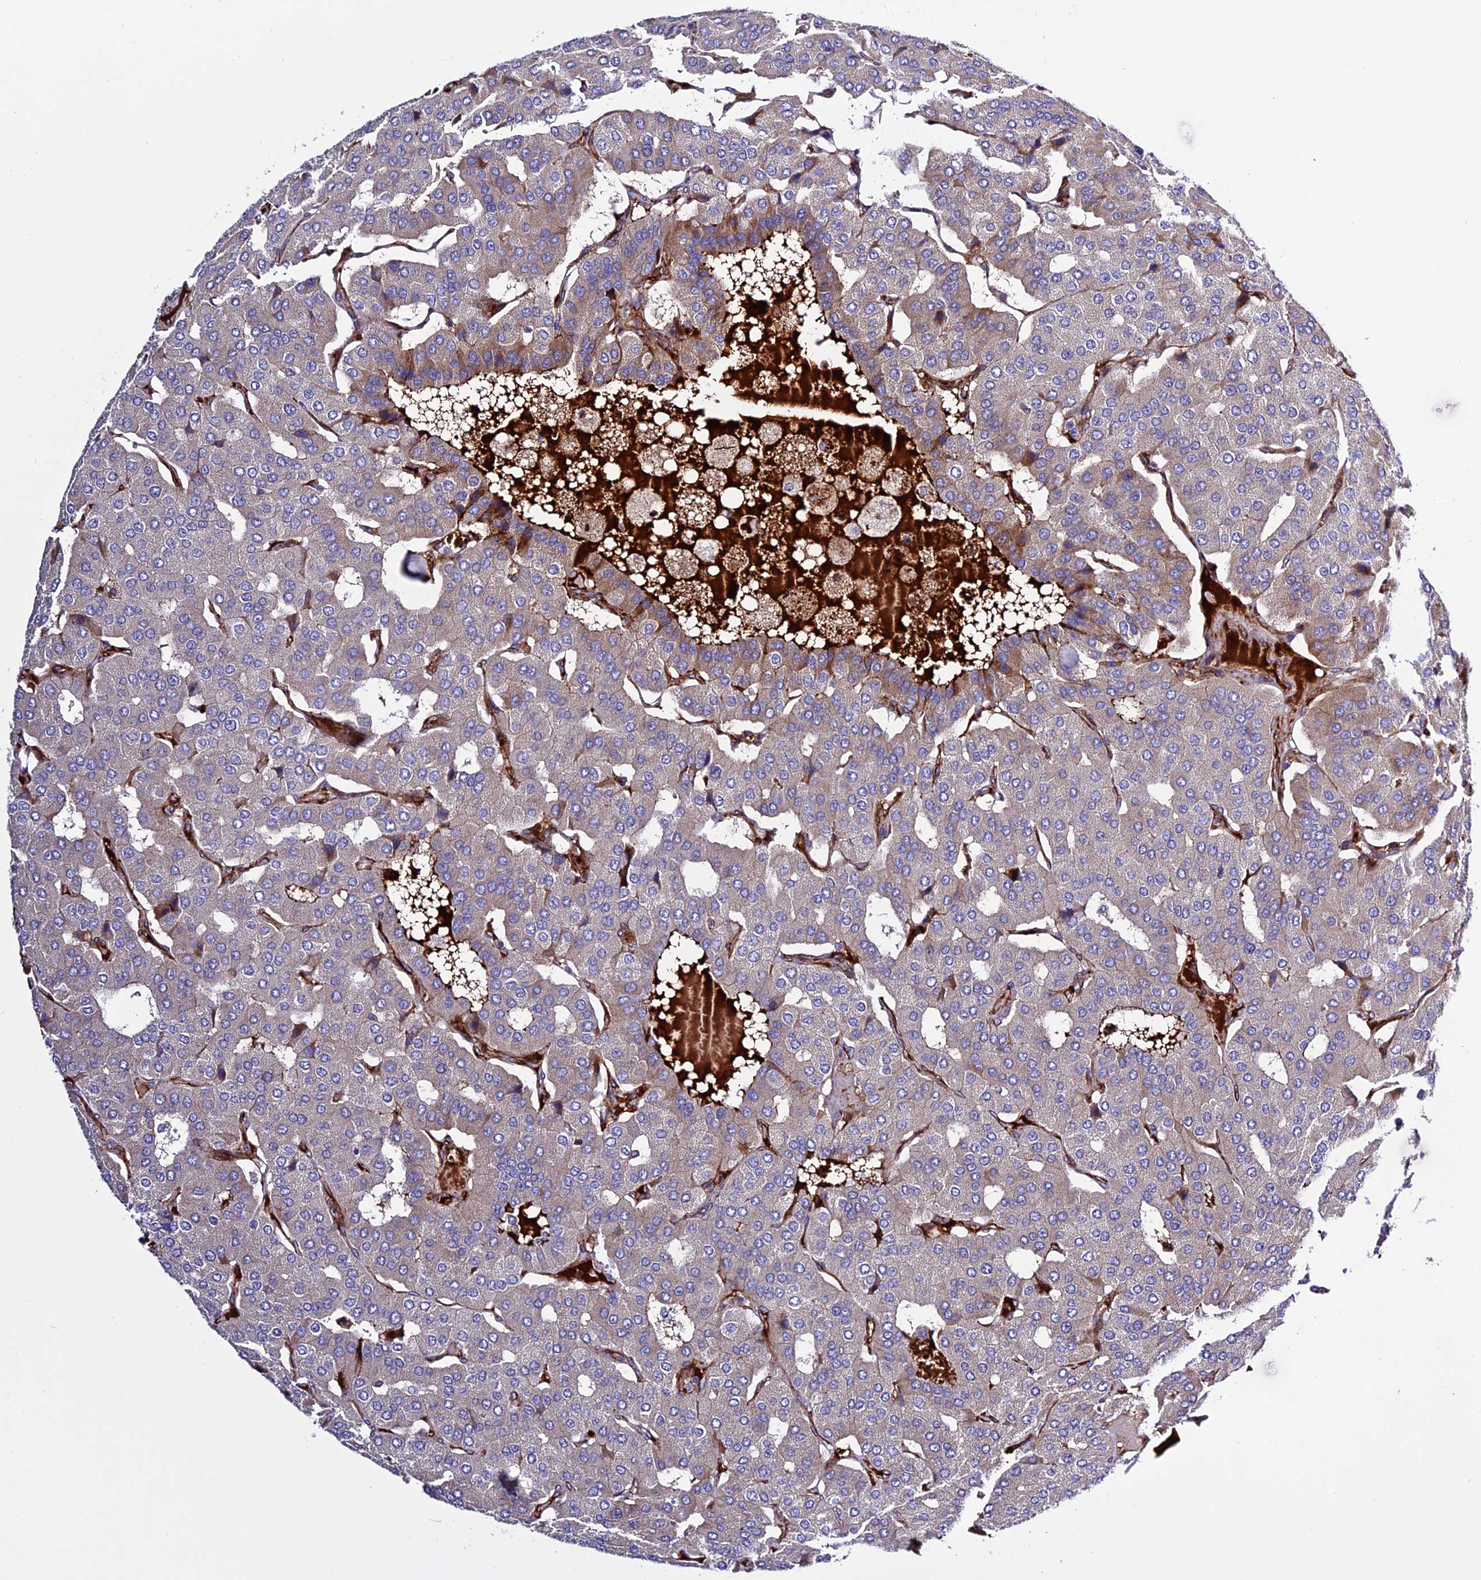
{"staining": {"intensity": "weak", "quantity": "<25%", "location": "cytoplasmic/membranous"}, "tissue": "parathyroid gland", "cell_type": "Glandular cells", "image_type": "normal", "snomed": [{"axis": "morphology", "description": "Normal tissue, NOS"}, {"axis": "morphology", "description": "Adenoma, NOS"}, {"axis": "topography", "description": "Parathyroid gland"}], "caption": "DAB immunohistochemical staining of unremarkable parathyroid gland reveals no significant positivity in glandular cells.", "gene": "REX1BD", "patient": {"sex": "female", "age": 86}}